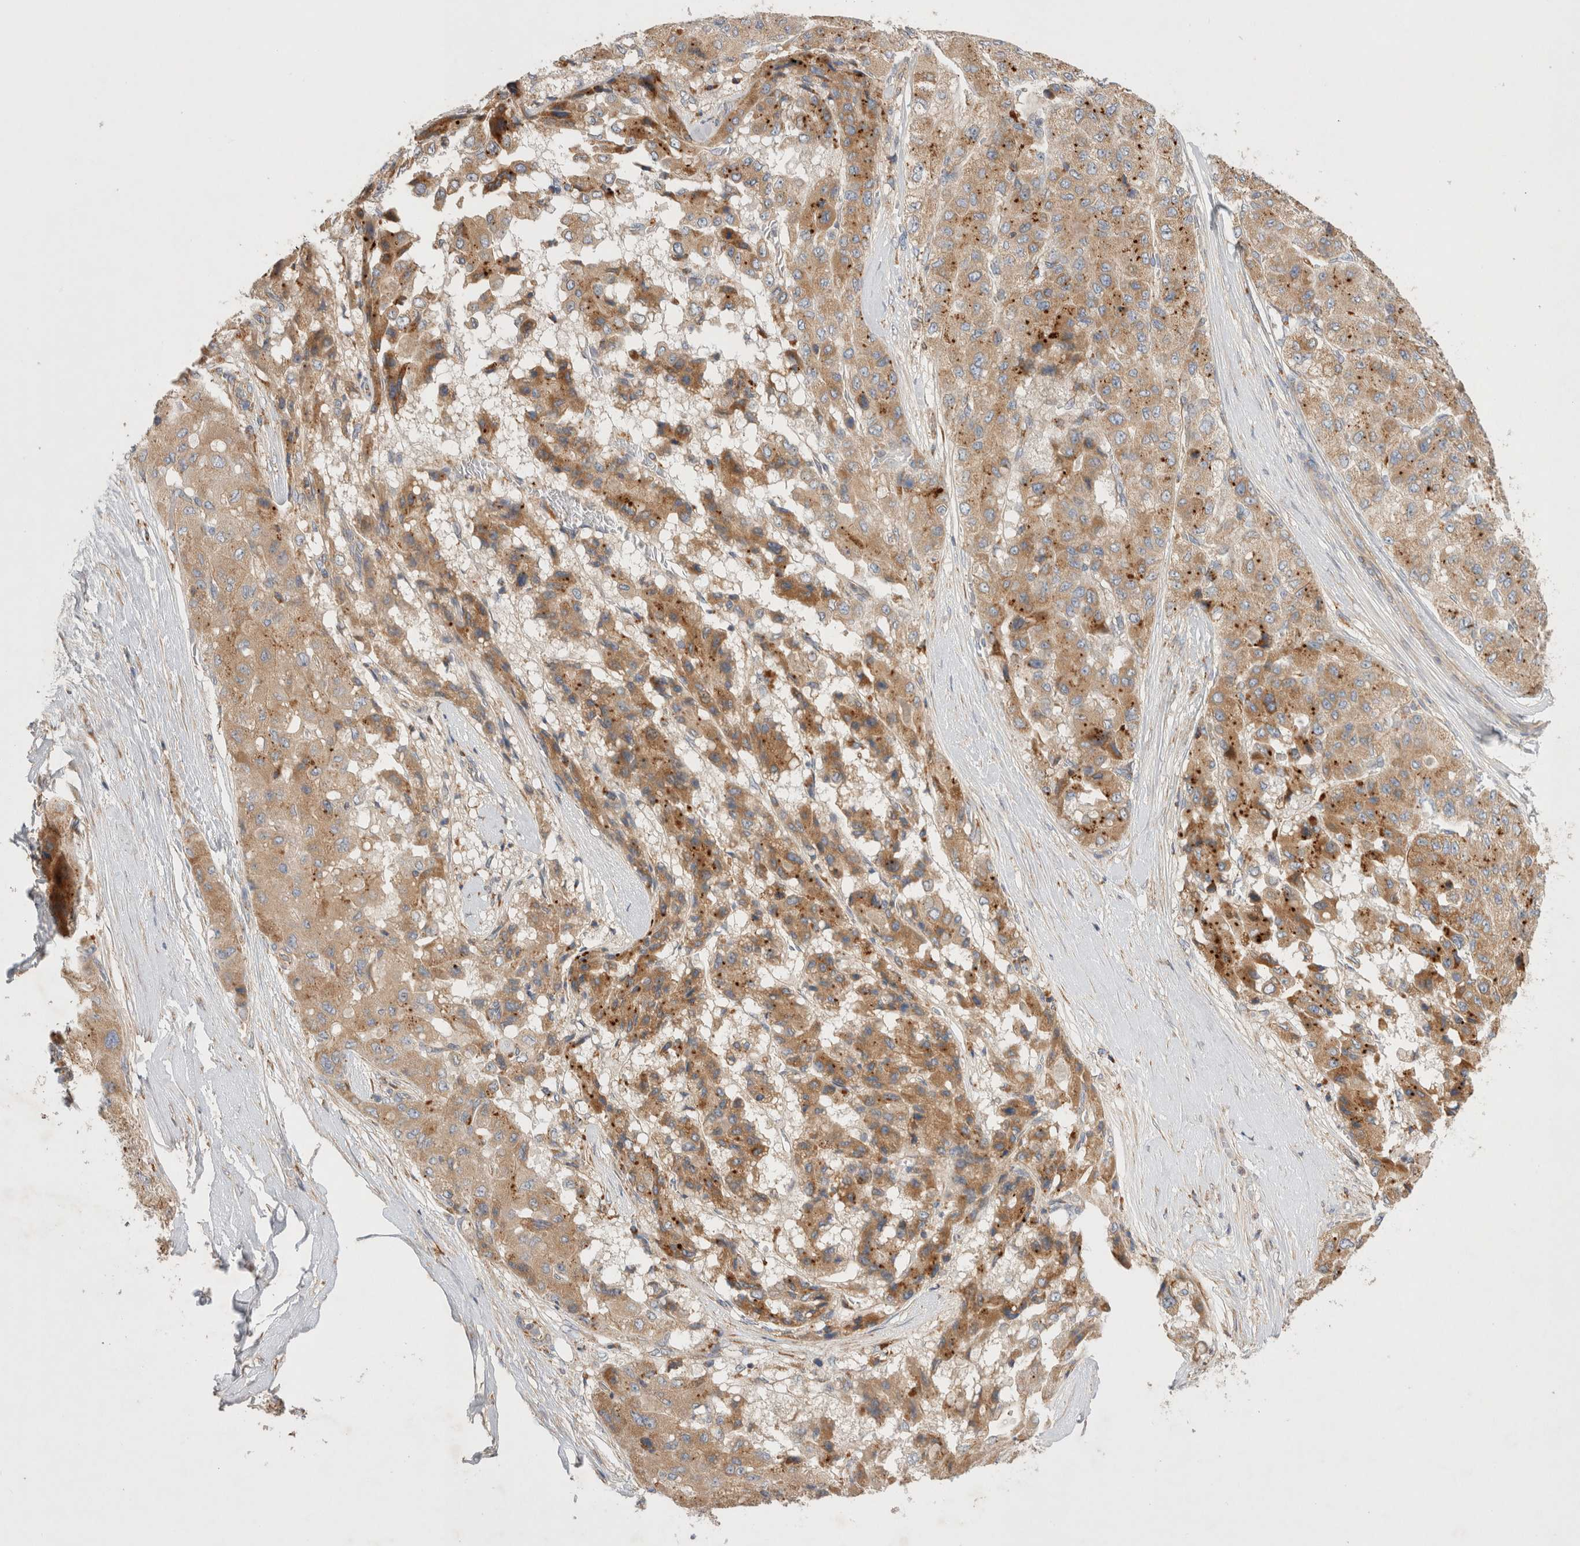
{"staining": {"intensity": "moderate", "quantity": ">75%", "location": "cytoplasmic/membranous"}, "tissue": "liver cancer", "cell_type": "Tumor cells", "image_type": "cancer", "snomed": [{"axis": "morphology", "description": "Carcinoma, Hepatocellular, NOS"}, {"axis": "topography", "description": "Liver"}], "caption": "Liver hepatocellular carcinoma was stained to show a protein in brown. There is medium levels of moderate cytoplasmic/membranous expression in approximately >75% of tumor cells.", "gene": "TBC1D16", "patient": {"sex": "male", "age": 80}}